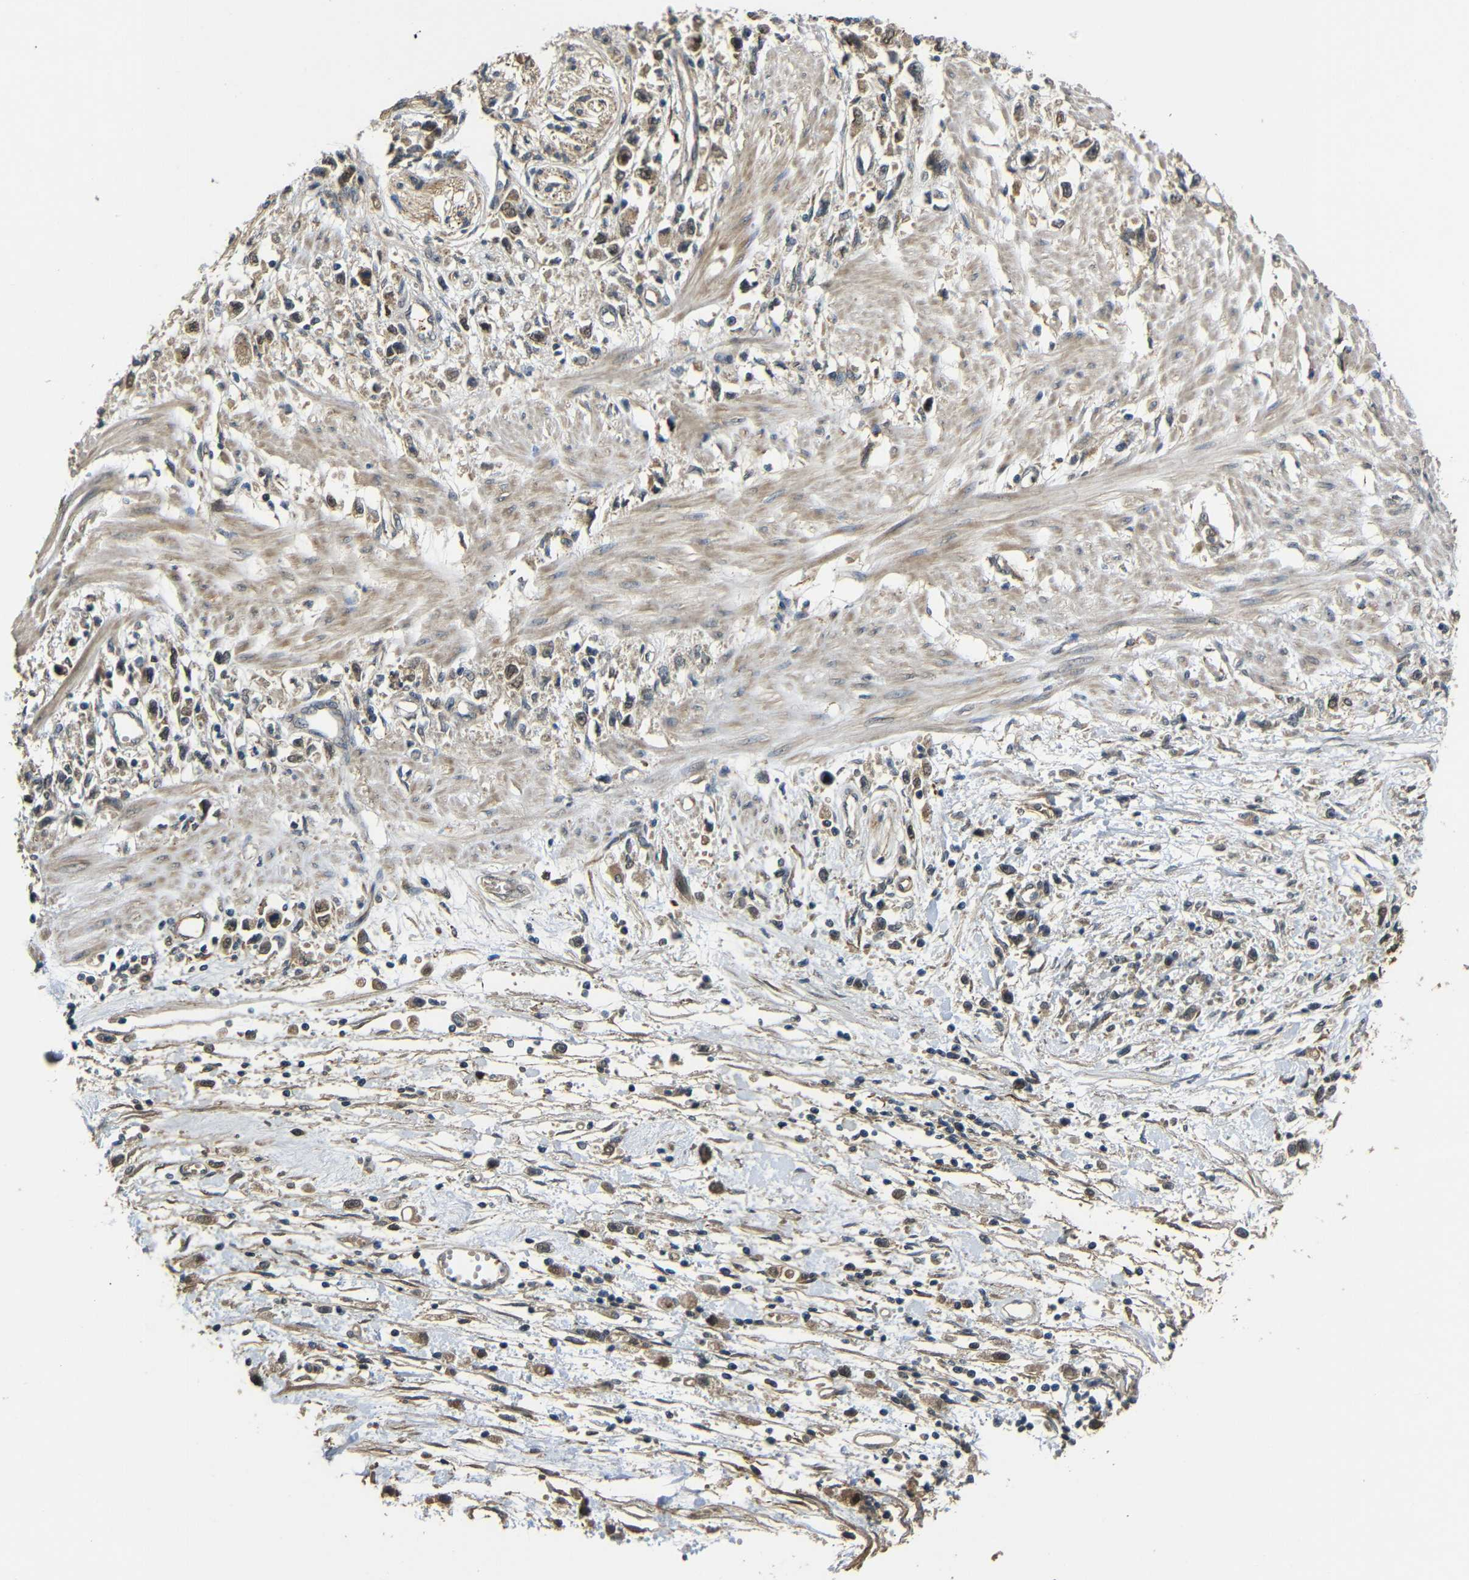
{"staining": {"intensity": "moderate", "quantity": ">75%", "location": "cytoplasmic/membranous"}, "tissue": "stomach cancer", "cell_type": "Tumor cells", "image_type": "cancer", "snomed": [{"axis": "morphology", "description": "Adenocarcinoma, NOS"}, {"axis": "topography", "description": "Stomach"}], "caption": "This is an image of immunohistochemistry (IHC) staining of stomach adenocarcinoma, which shows moderate staining in the cytoplasmic/membranous of tumor cells.", "gene": "EPHB2", "patient": {"sex": "female", "age": 59}}